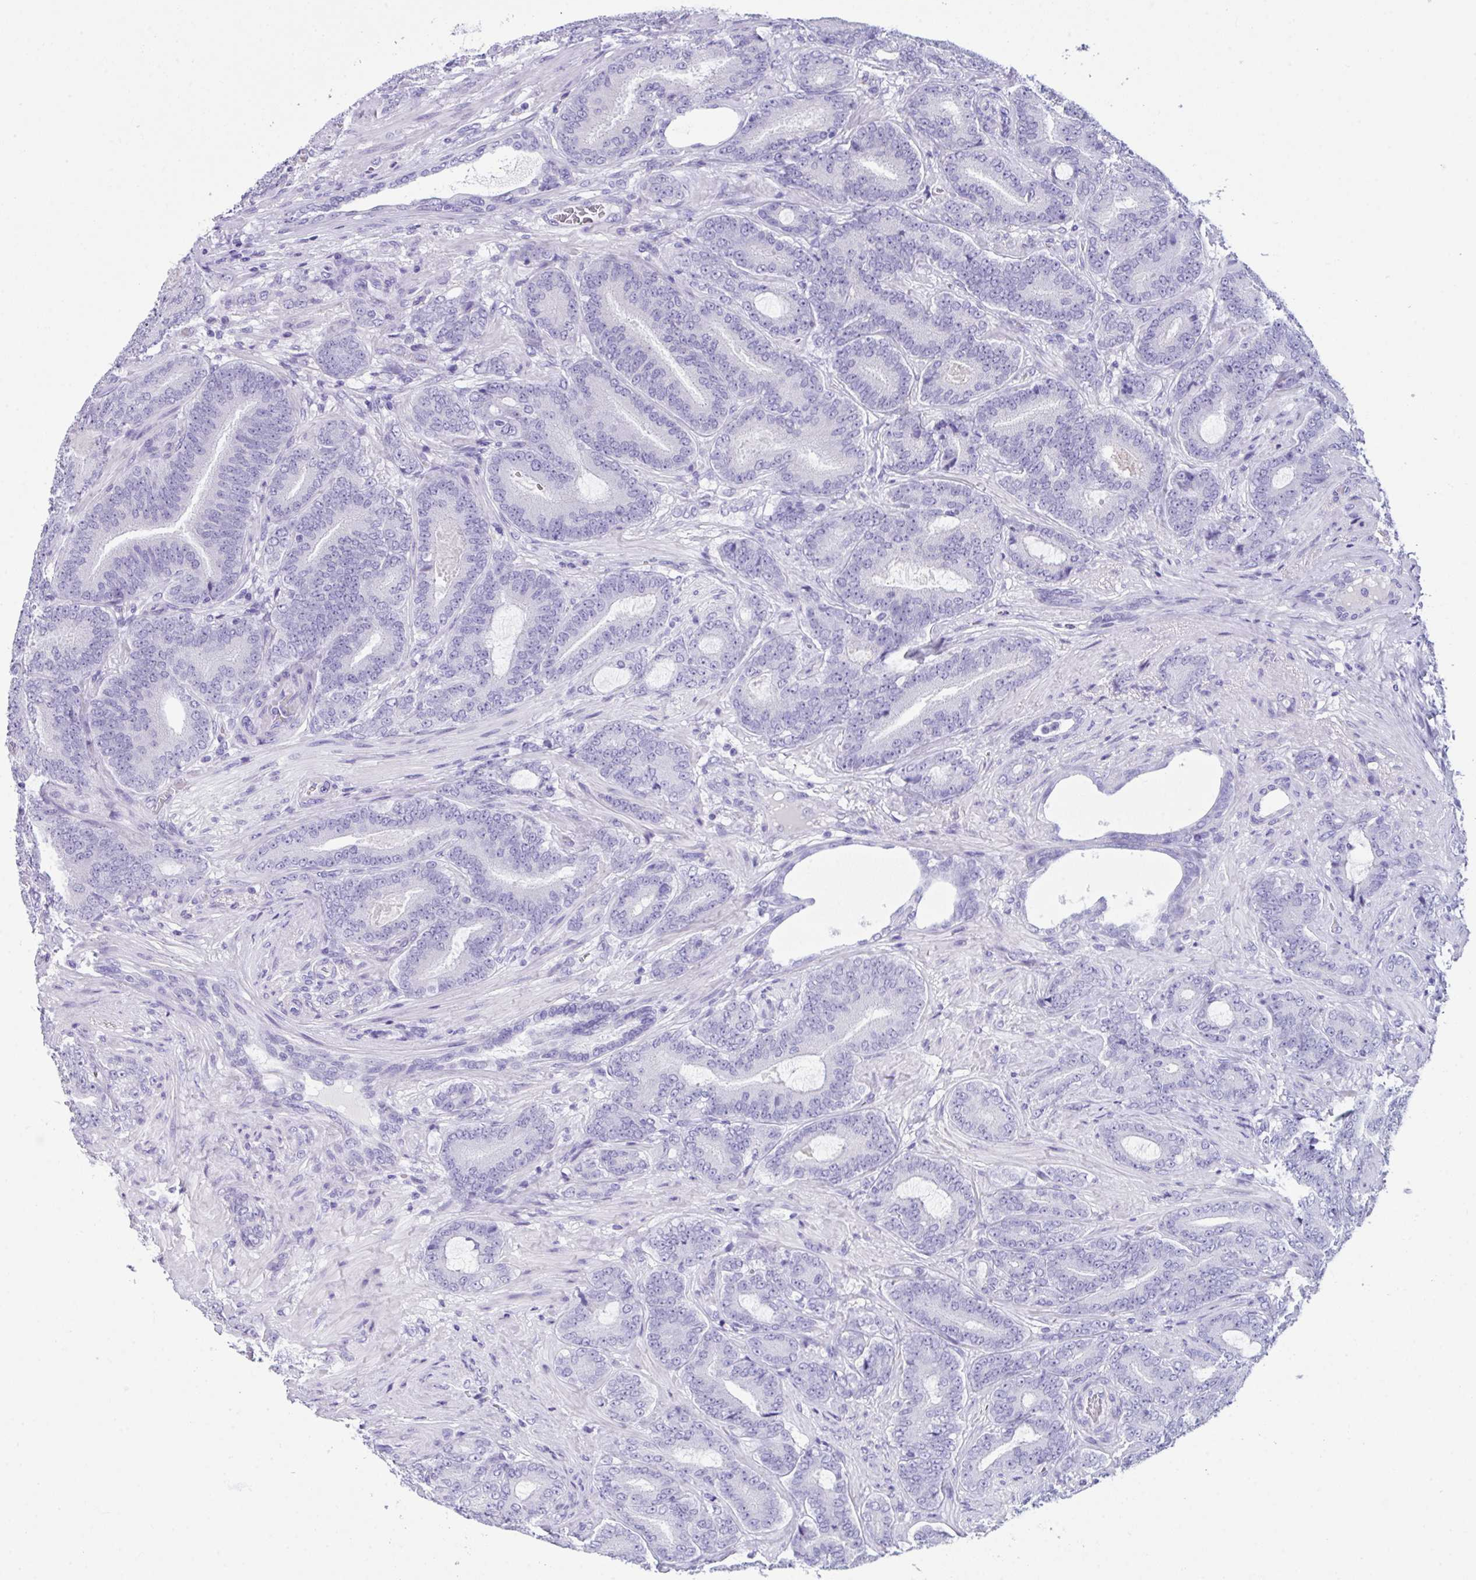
{"staining": {"intensity": "negative", "quantity": "none", "location": "none"}, "tissue": "prostate cancer", "cell_type": "Tumor cells", "image_type": "cancer", "snomed": [{"axis": "morphology", "description": "Adenocarcinoma, High grade"}, {"axis": "topography", "description": "Prostate"}], "caption": "A photomicrograph of human prostate high-grade adenocarcinoma is negative for staining in tumor cells. Brightfield microscopy of immunohistochemistry (IHC) stained with DAB (3,3'-diaminobenzidine) (brown) and hematoxylin (blue), captured at high magnification.", "gene": "LGALS4", "patient": {"sex": "male", "age": 62}}